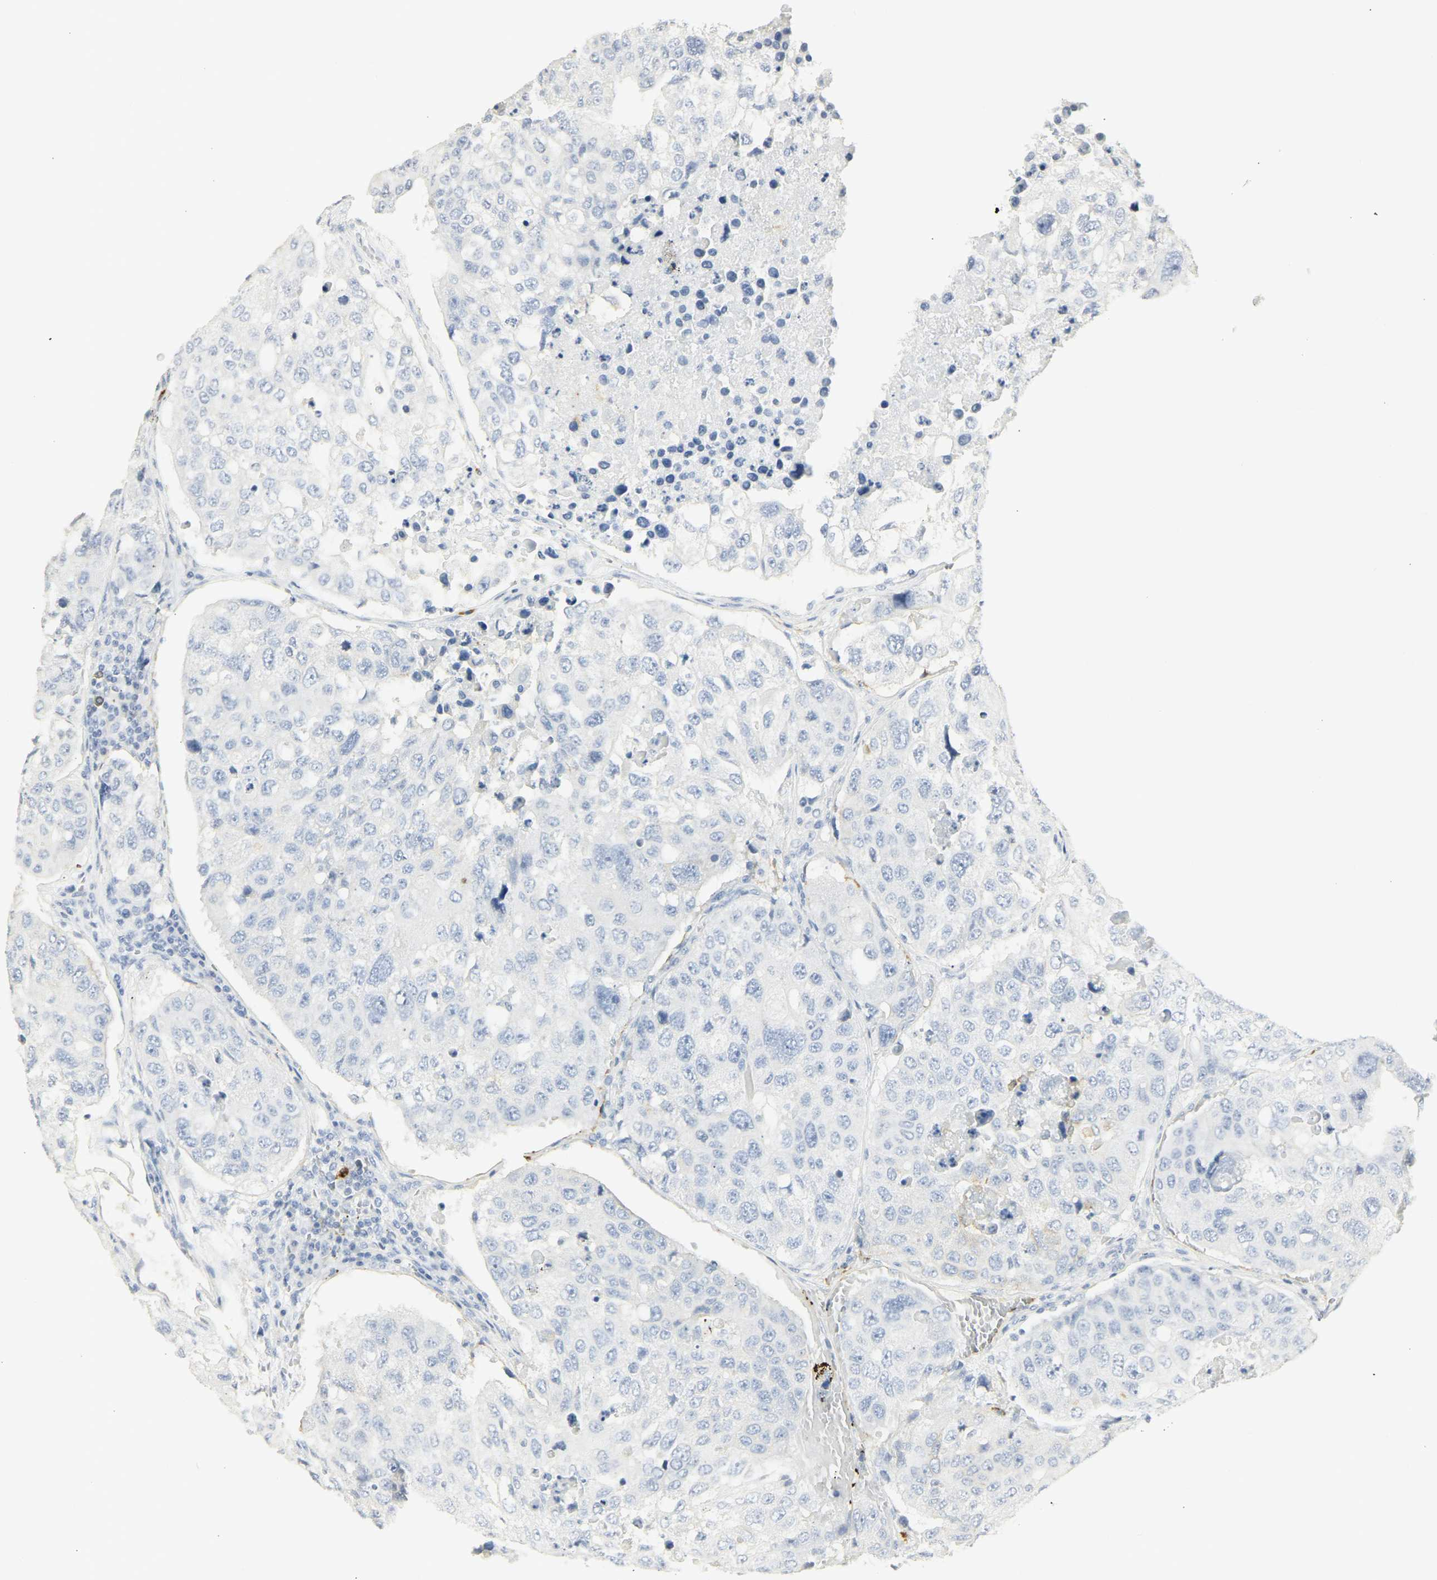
{"staining": {"intensity": "negative", "quantity": "none", "location": "none"}, "tissue": "urothelial cancer", "cell_type": "Tumor cells", "image_type": "cancer", "snomed": [{"axis": "morphology", "description": "Urothelial carcinoma, High grade"}, {"axis": "topography", "description": "Lymph node"}, {"axis": "topography", "description": "Urinary bladder"}], "caption": "Urothelial cancer was stained to show a protein in brown. There is no significant expression in tumor cells.", "gene": "CEACAM5", "patient": {"sex": "male", "age": 51}}